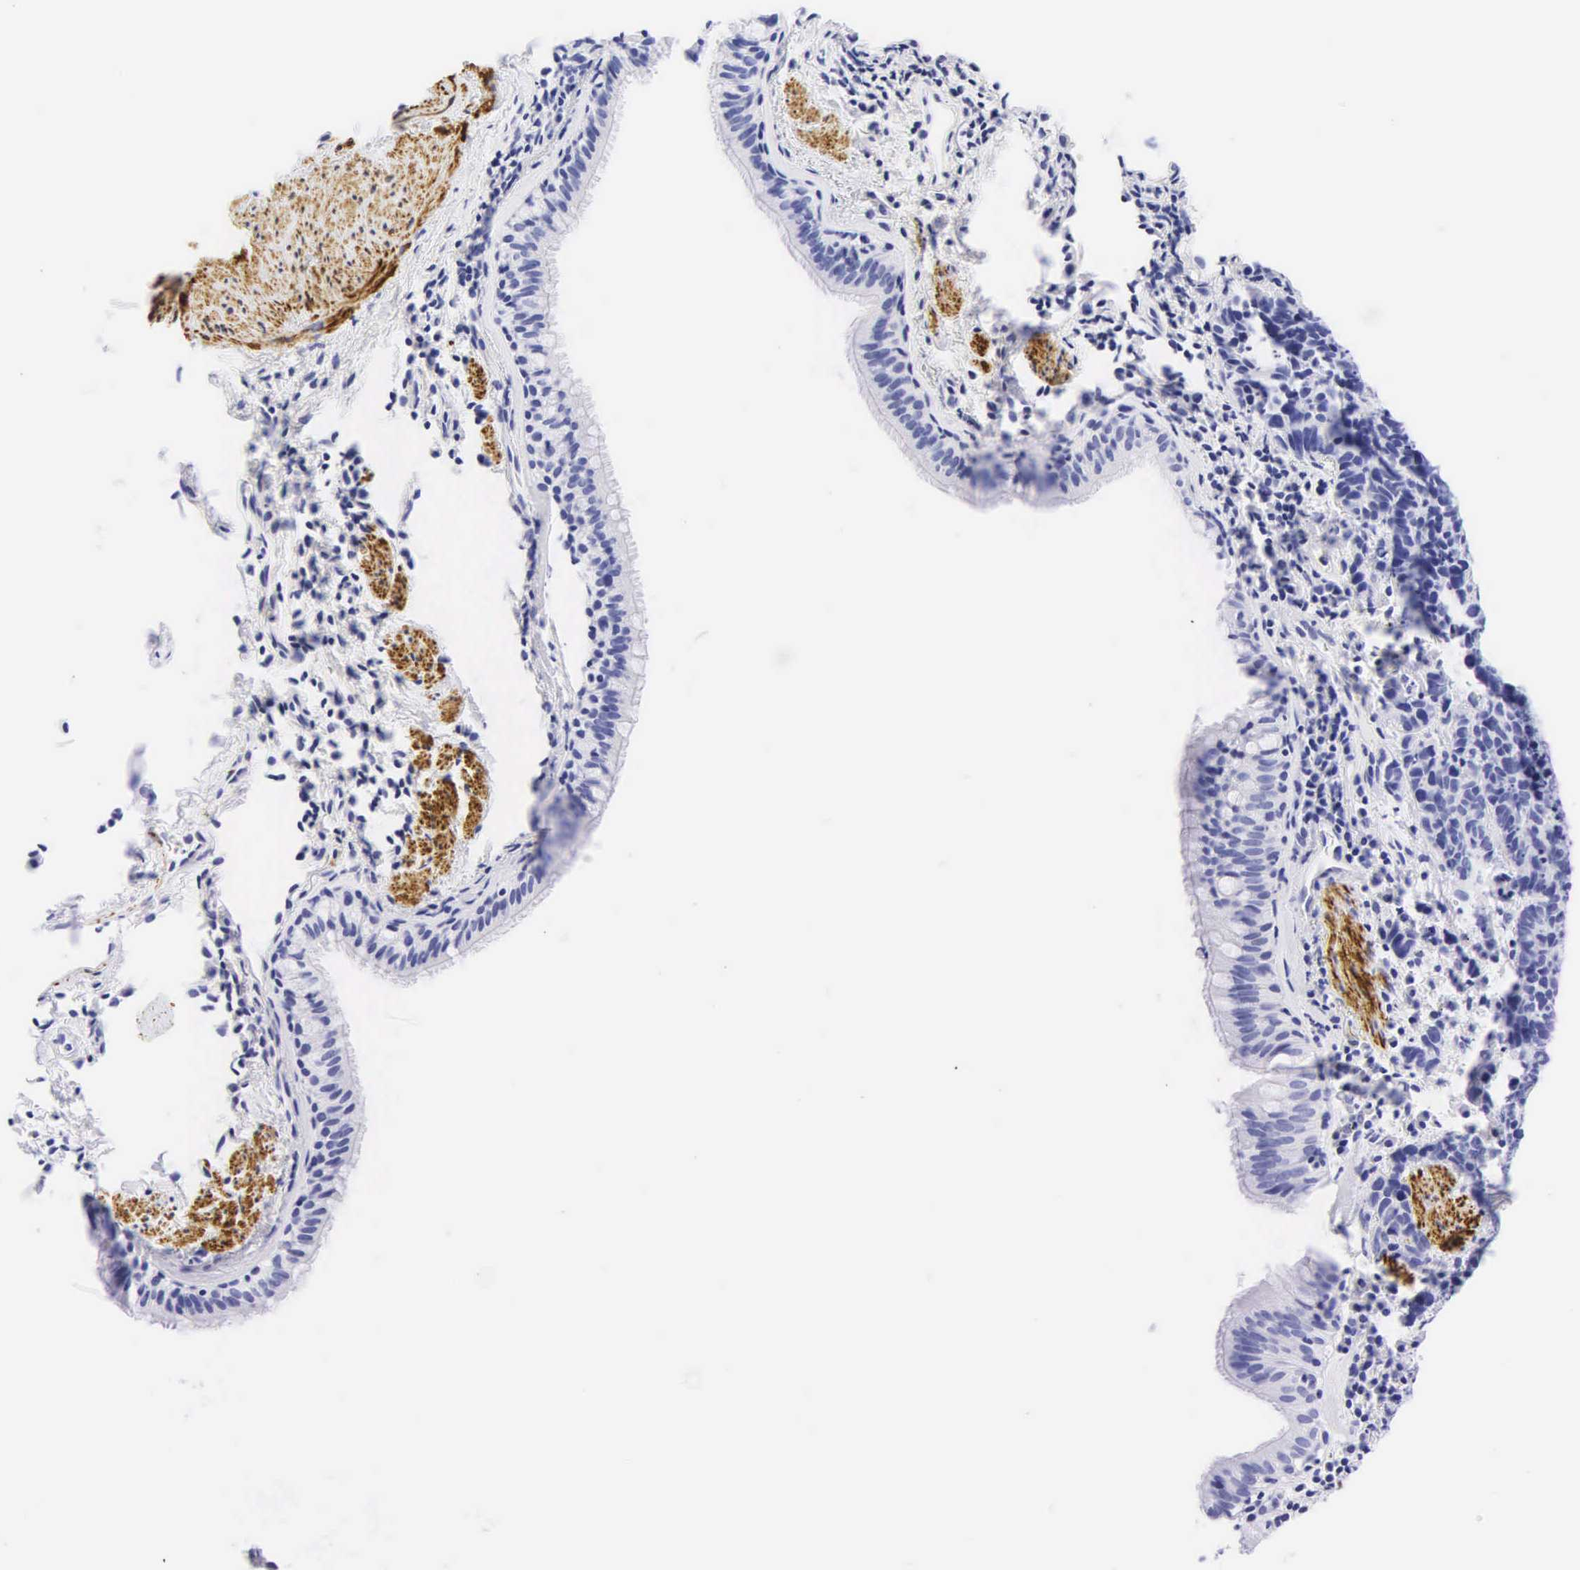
{"staining": {"intensity": "negative", "quantity": "none", "location": "none"}, "tissue": "lung cancer", "cell_type": "Tumor cells", "image_type": "cancer", "snomed": [{"axis": "morphology", "description": "Neoplasm, malignant, NOS"}, {"axis": "topography", "description": "Lung"}], "caption": "The photomicrograph exhibits no staining of tumor cells in lung malignant neoplasm. (IHC, brightfield microscopy, high magnification).", "gene": "DES", "patient": {"sex": "female", "age": 75}}